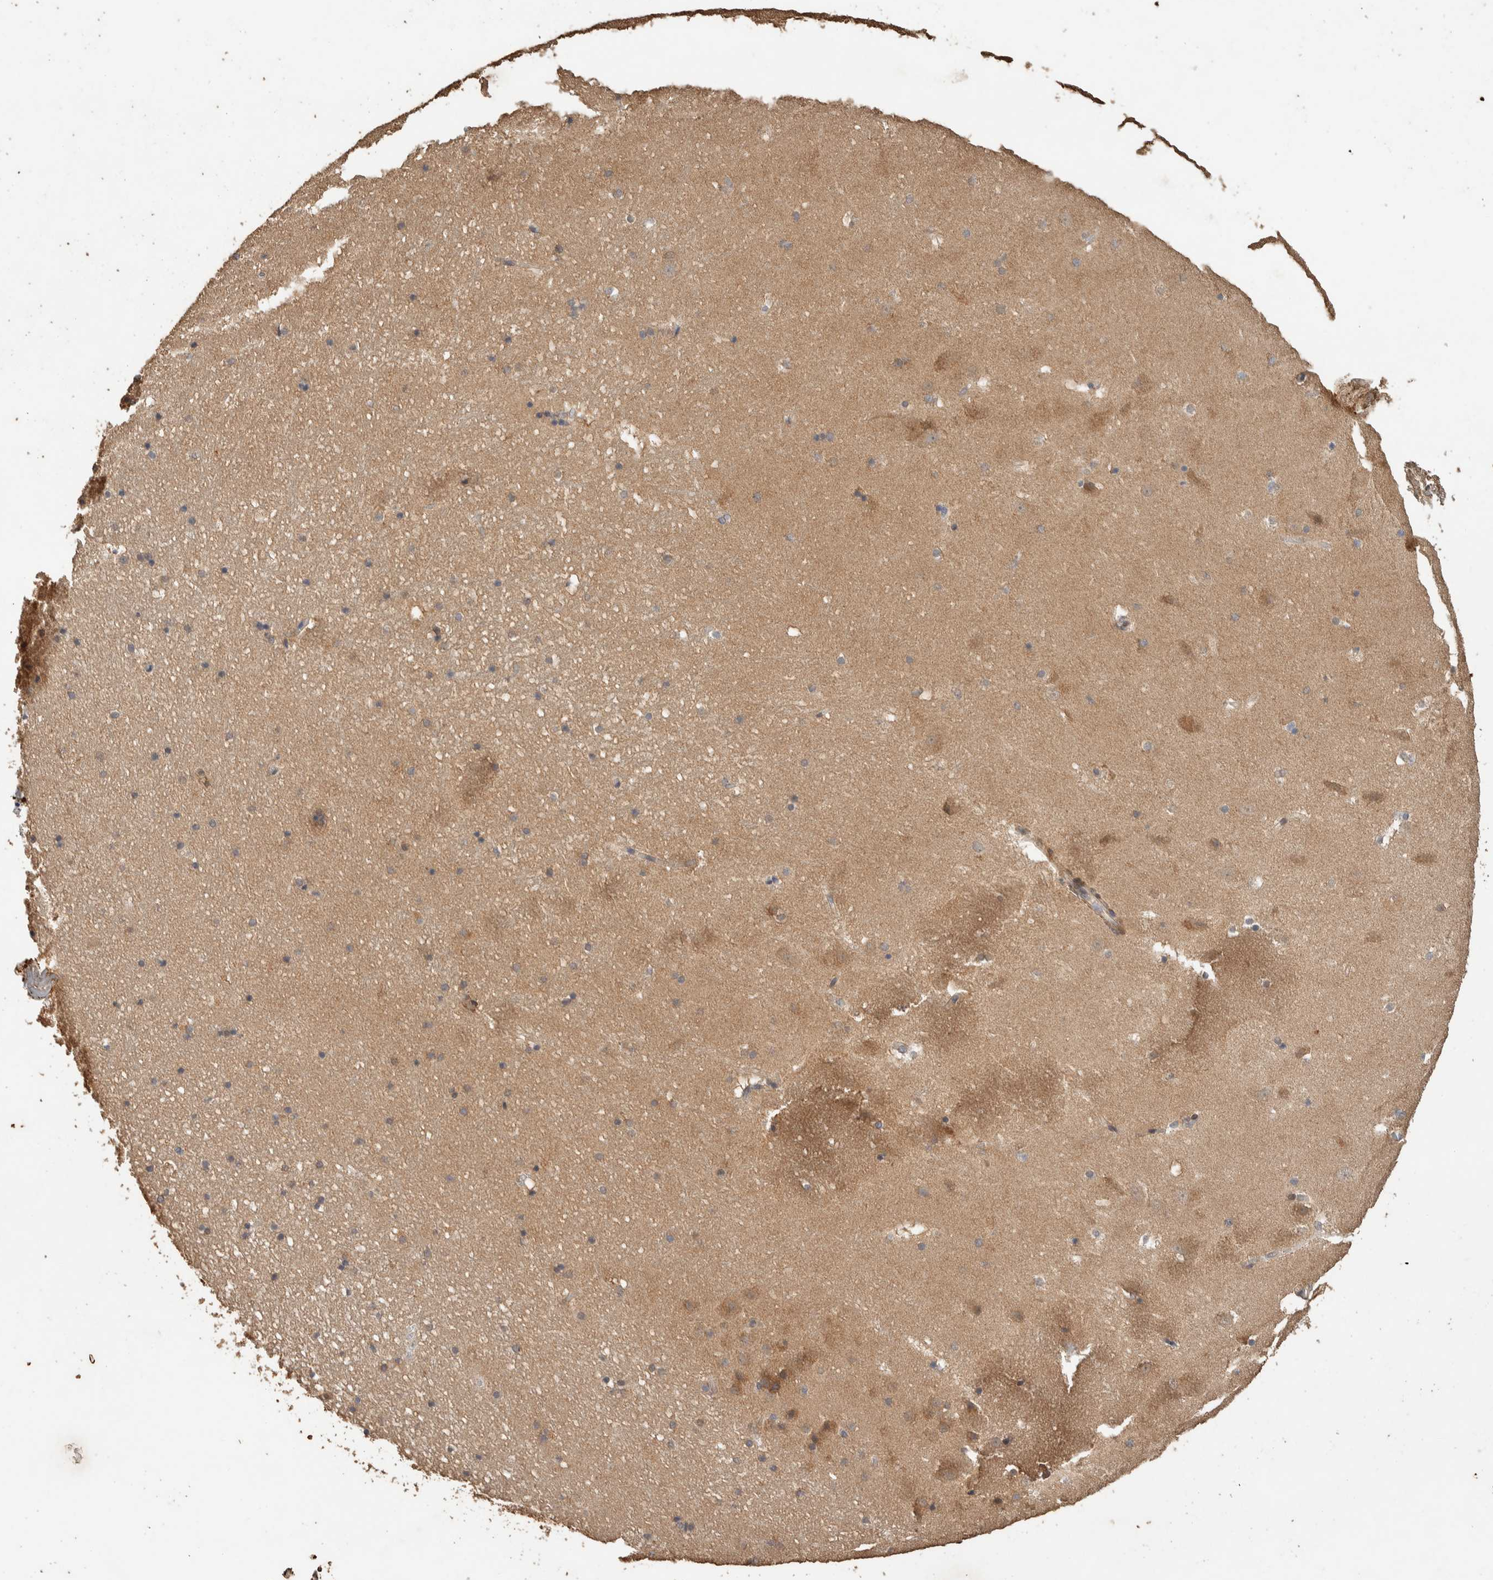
{"staining": {"intensity": "weak", "quantity": "25%-75%", "location": "cytoplasmic/membranous"}, "tissue": "hippocampus", "cell_type": "Glial cells", "image_type": "normal", "snomed": [{"axis": "morphology", "description": "Normal tissue, NOS"}, {"axis": "topography", "description": "Hippocampus"}], "caption": "Unremarkable hippocampus displays weak cytoplasmic/membranous positivity in about 25%-75% of glial cells, visualized by immunohistochemistry.", "gene": "CYSRT1", "patient": {"sex": "male", "age": 45}}